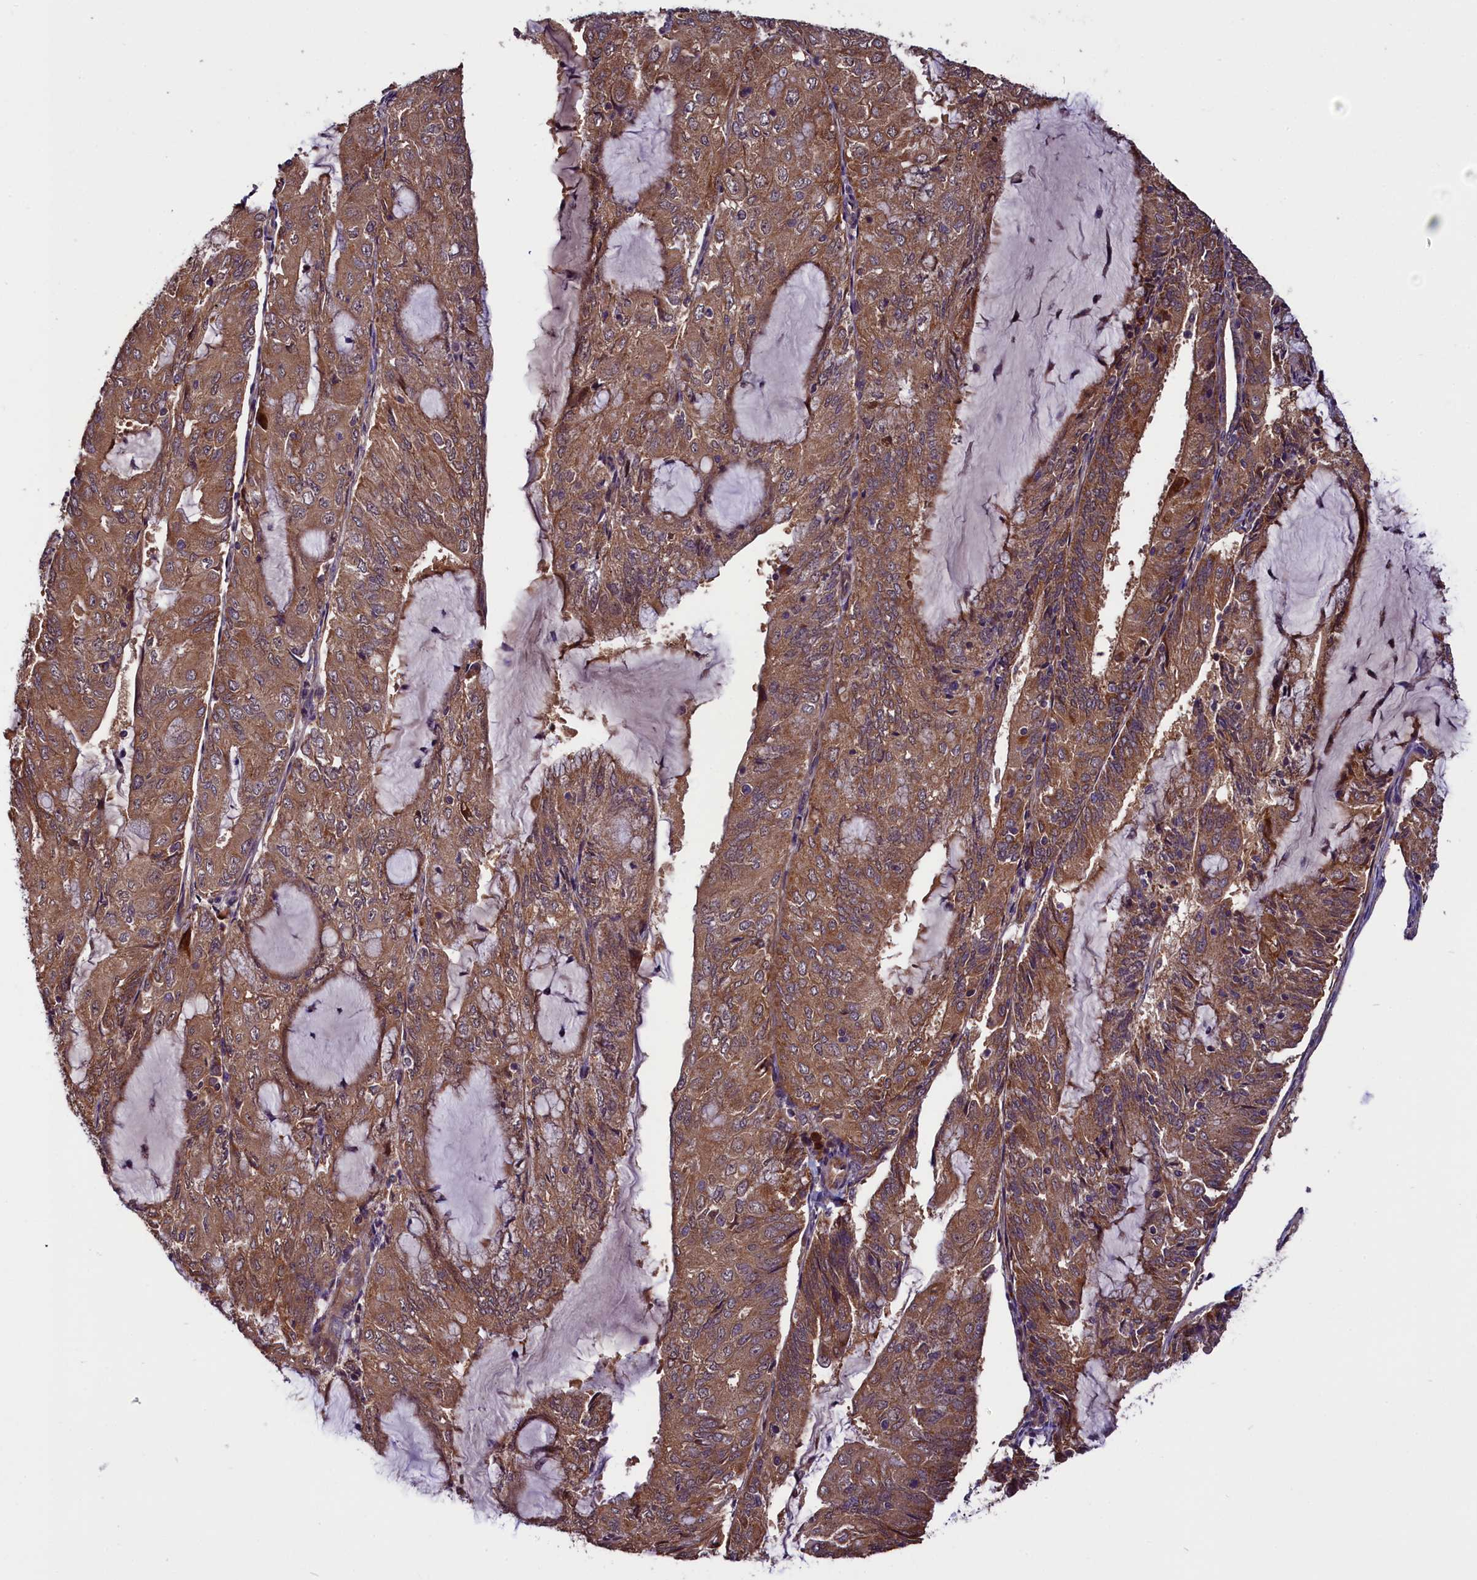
{"staining": {"intensity": "moderate", "quantity": ">75%", "location": "cytoplasmic/membranous"}, "tissue": "endometrial cancer", "cell_type": "Tumor cells", "image_type": "cancer", "snomed": [{"axis": "morphology", "description": "Adenocarcinoma, NOS"}, {"axis": "topography", "description": "Endometrium"}], "caption": "The photomicrograph shows a brown stain indicating the presence of a protein in the cytoplasmic/membranous of tumor cells in endometrial cancer.", "gene": "RPUSD2", "patient": {"sex": "female", "age": 81}}